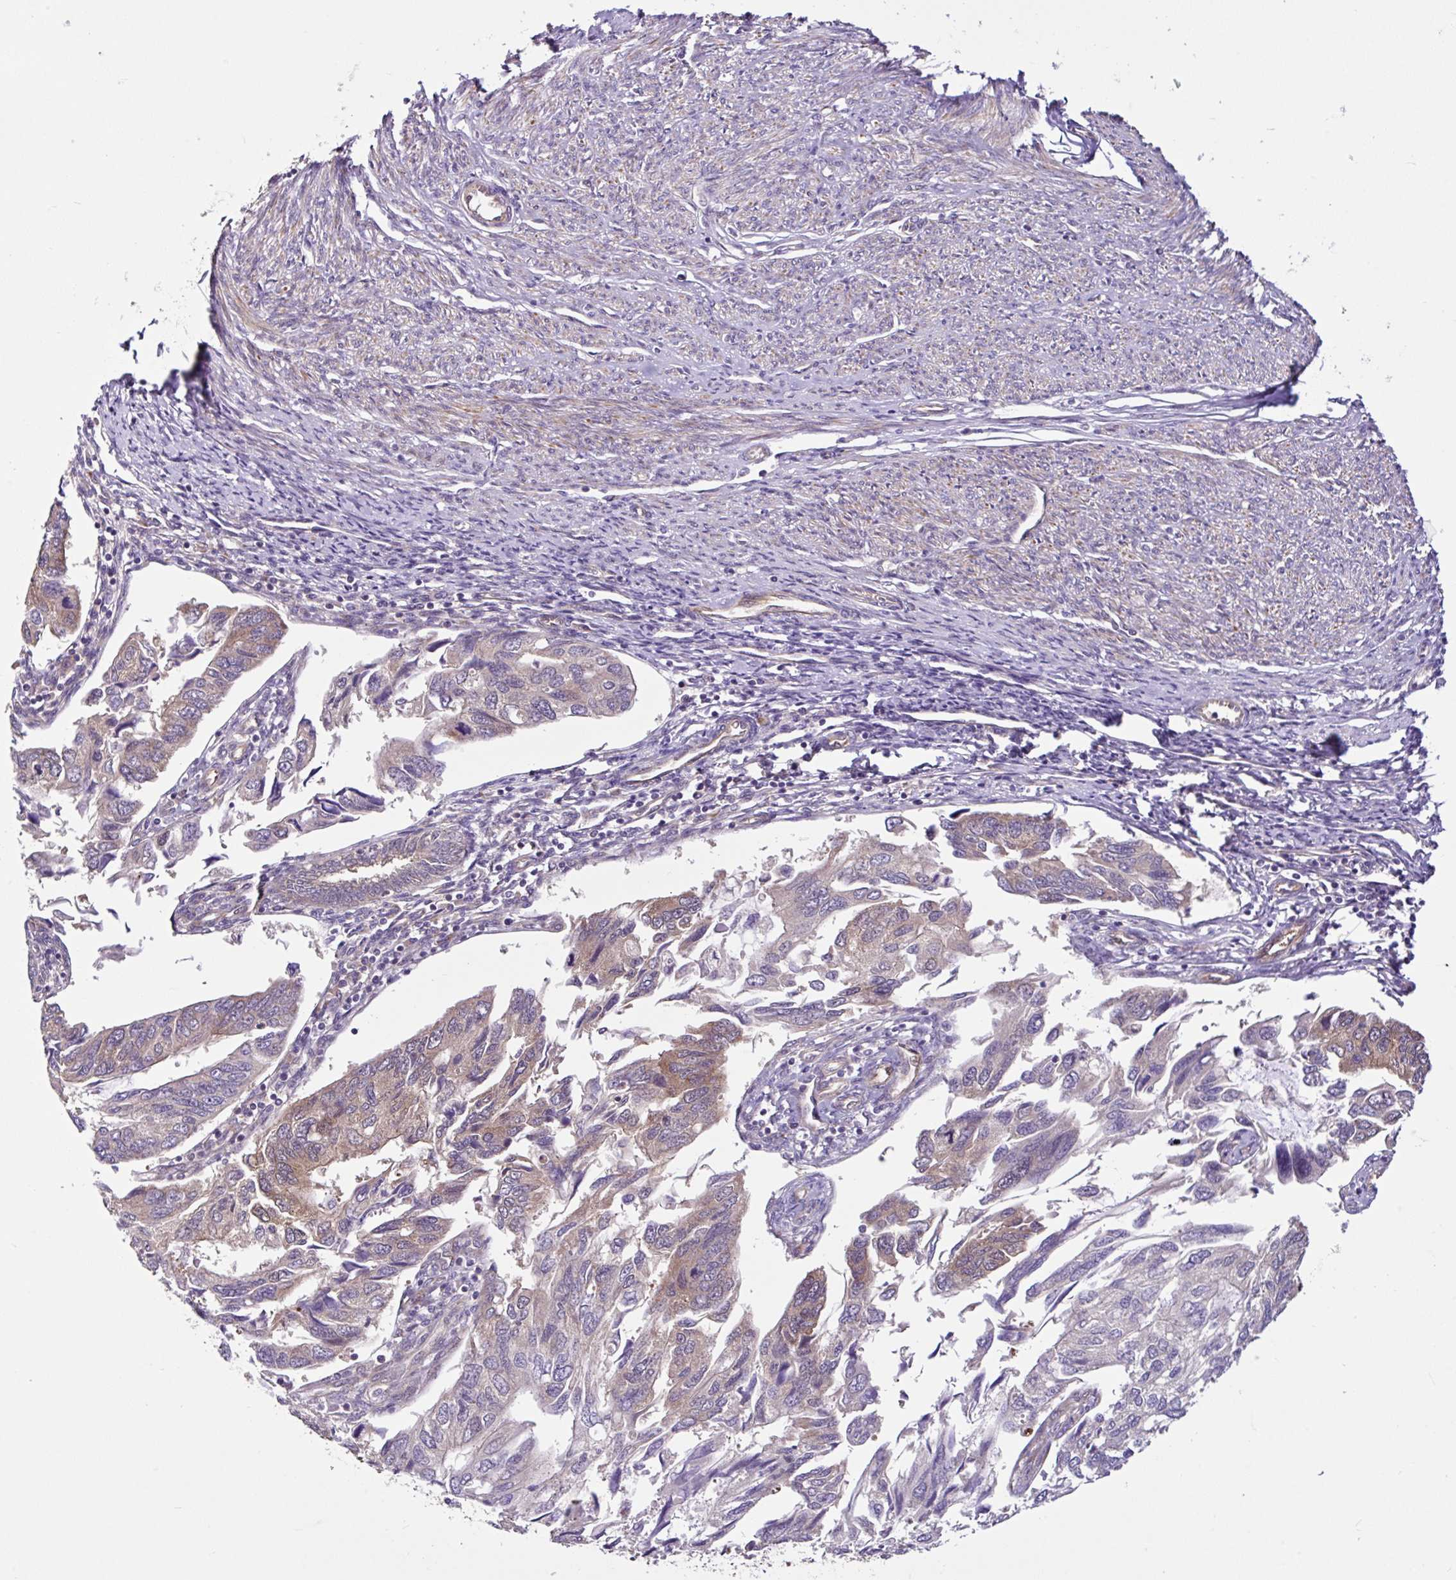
{"staining": {"intensity": "moderate", "quantity": "25%-75%", "location": "cytoplasmic/membranous"}, "tissue": "endometrial cancer", "cell_type": "Tumor cells", "image_type": "cancer", "snomed": [{"axis": "morphology", "description": "Carcinoma, NOS"}, {"axis": "topography", "description": "Uterus"}], "caption": "Immunohistochemical staining of human endometrial cancer (carcinoma) displays medium levels of moderate cytoplasmic/membranous protein positivity in about 25%-75% of tumor cells.", "gene": "NTPCR", "patient": {"sex": "female", "age": 76}}